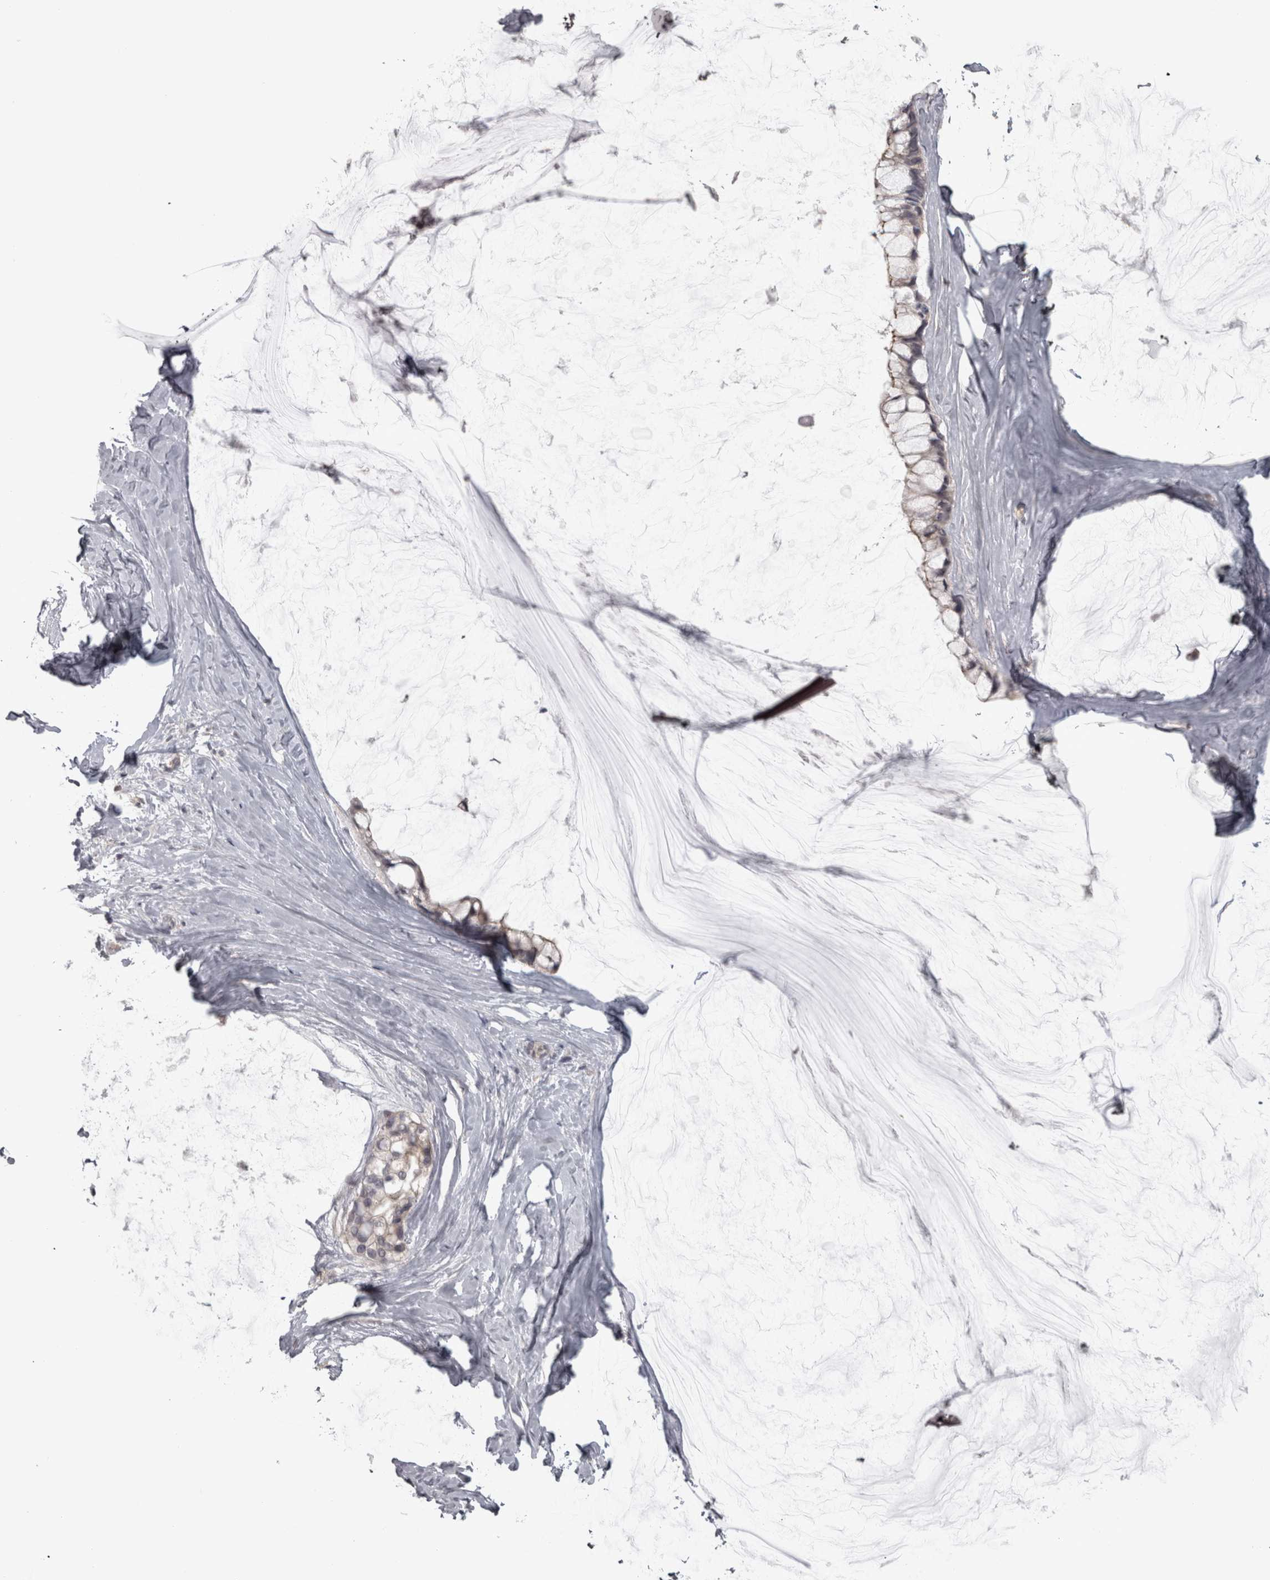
{"staining": {"intensity": "weak", "quantity": "25%-75%", "location": "cytoplasmic/membranous"}, "tissue": "ovarian cancer", "cell_type": "Tumor cells", "image_type": "cancer", "snomed": [{"axis": "morphology", "description": "Cystadenocarcinoma, mucinous, NOS"}, {"axis": "topography", "description": "Ovary"}], "caption": "Immunohistochemistry (IHC) of human ovarian cancer demonstrates low levels of weak cytoplasmic/membranous positivity in about 25%-75% of tumor cells.", "gene": "PPP1R12B", "patient": {"sex": "female", "age": 39}}